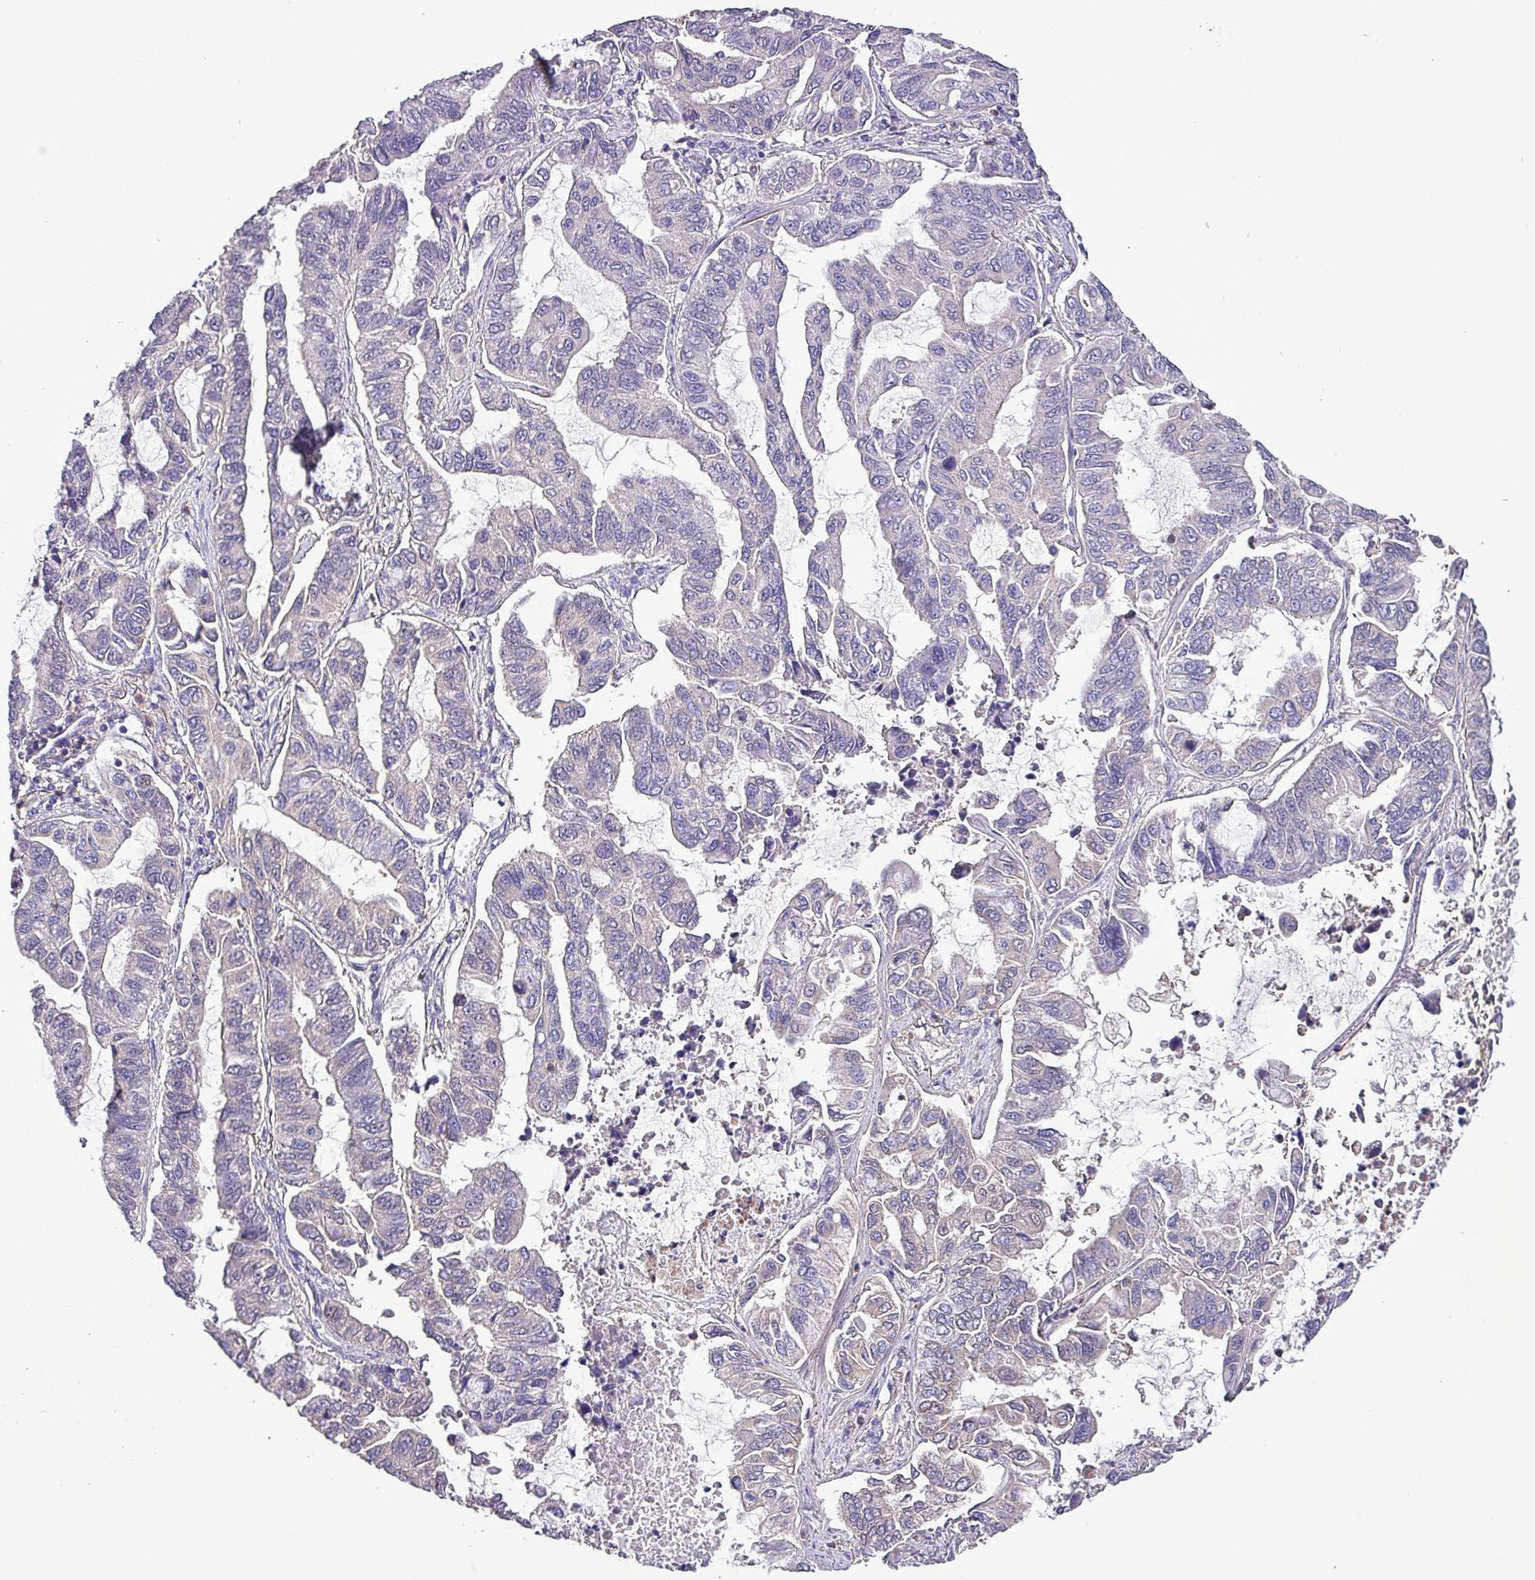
{"staining": {"intensity": "negative", "quantity": "none", "location": "none"}, "tissue": "lung cancer", "cell_type": "Tumor cells", "image_type": "cancer", "snomed": [{"axis": "morphology", "description": "Adenocarcinoma, NOS"}, {"axis": "topography", "description": "Lung"}], "caption": "The photomicrograph reveals no significant positivity in tumor cells of lung cancer (adenocarcinoma).", "gene": "HP", "patient": {"sex": "male", "age": 64}}